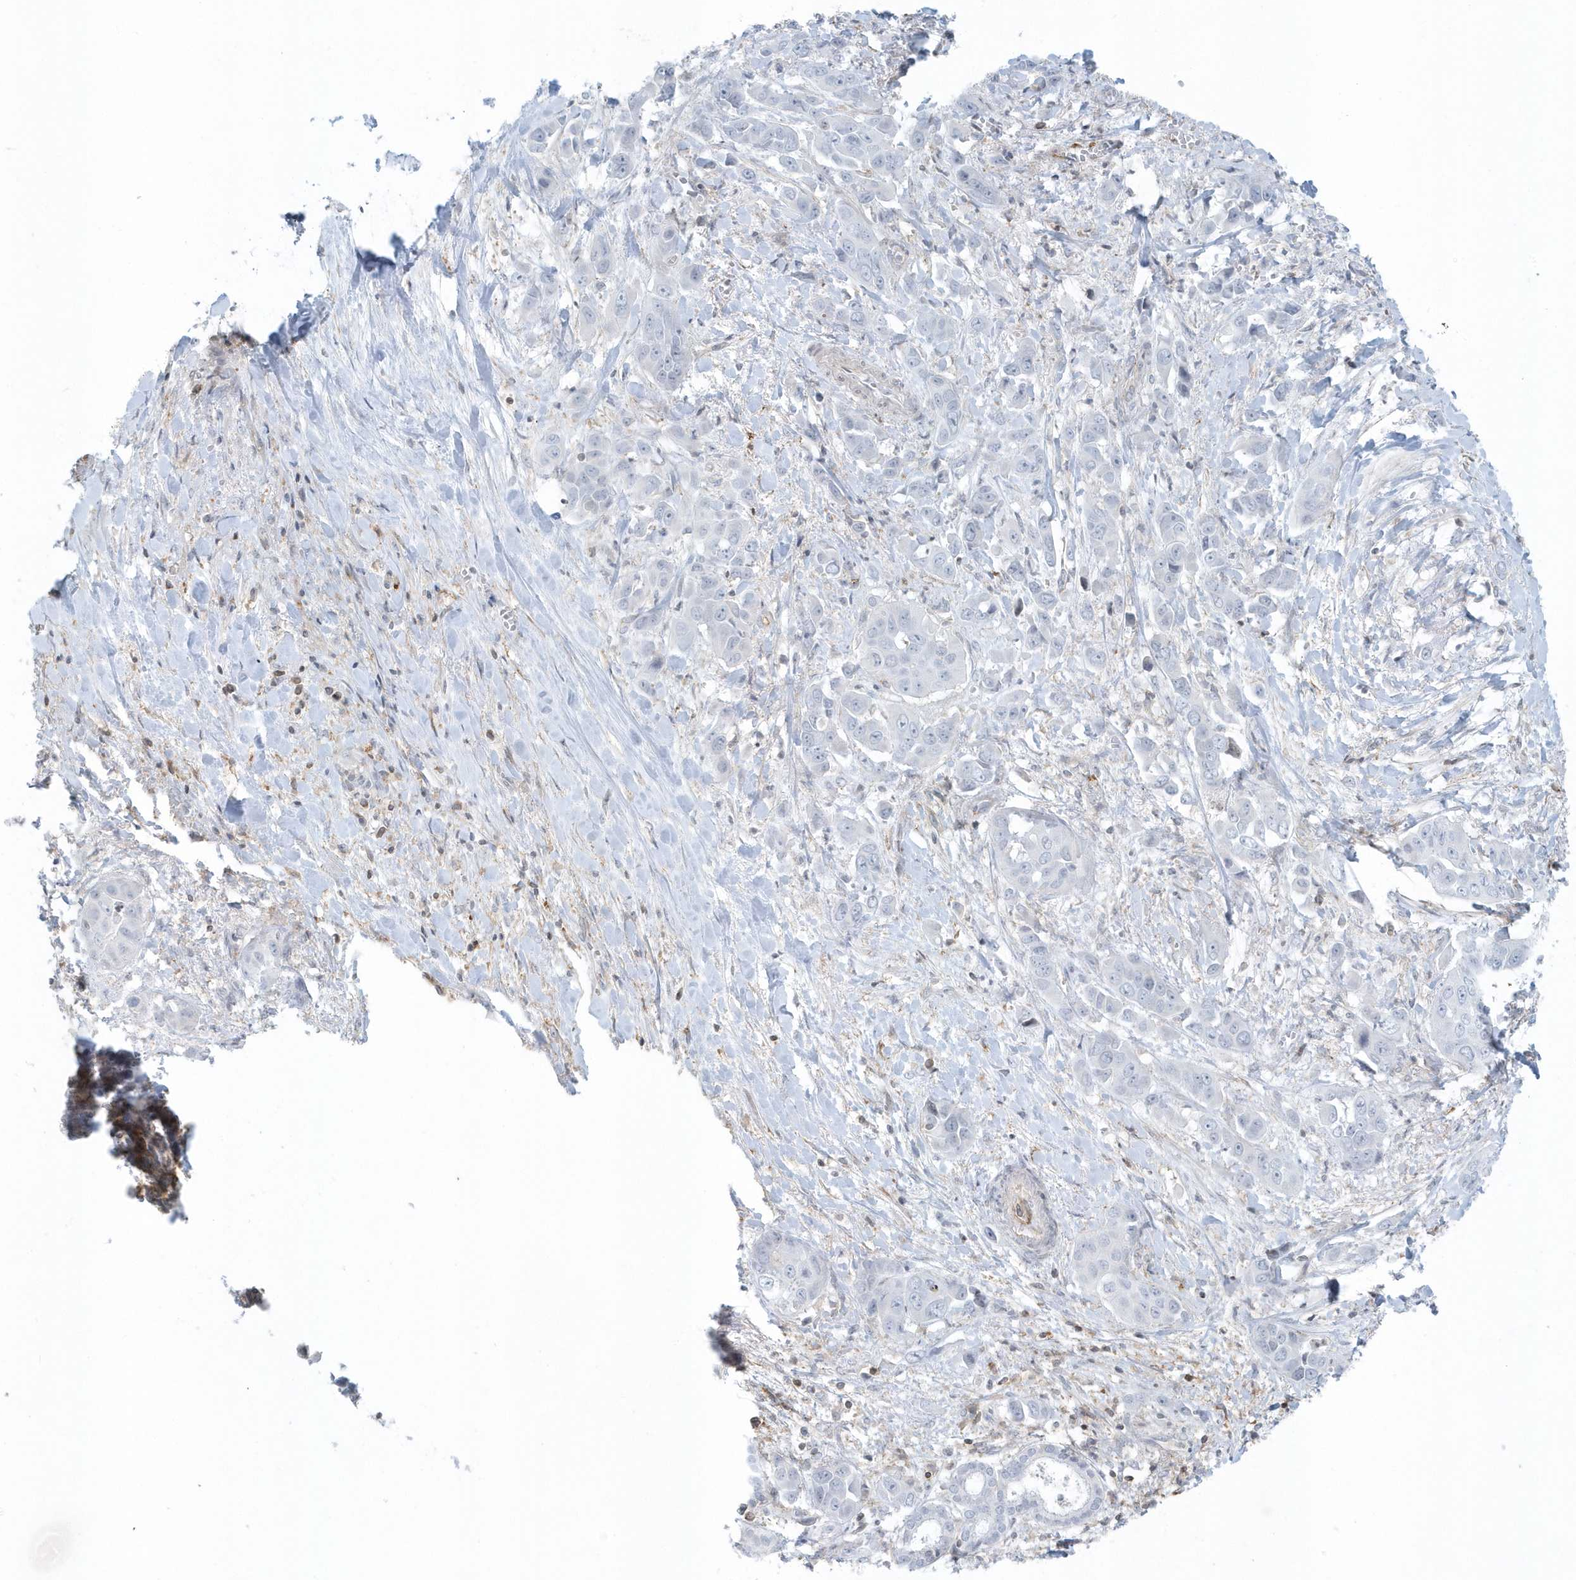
{"staining": {"intensity": "negative", "quantity": "none", "location": "none"}, "tissue": "liver cancer", "cell_type": "Tumor cells", "image_type": "cancer", "snomed": [{"axis": "morphology", "description": "Cholangiocarcinoma"}, {"axis": "topography", "description": "Liver"}], "caption": "Immunohistochemistry photomicrograph of cholangiocarcinoma (liver) stained for a protein (brown), which reveals no staining in tumor cells.", "gene": "CACNB2", "patient": {"sex": "female", "age": 52}}